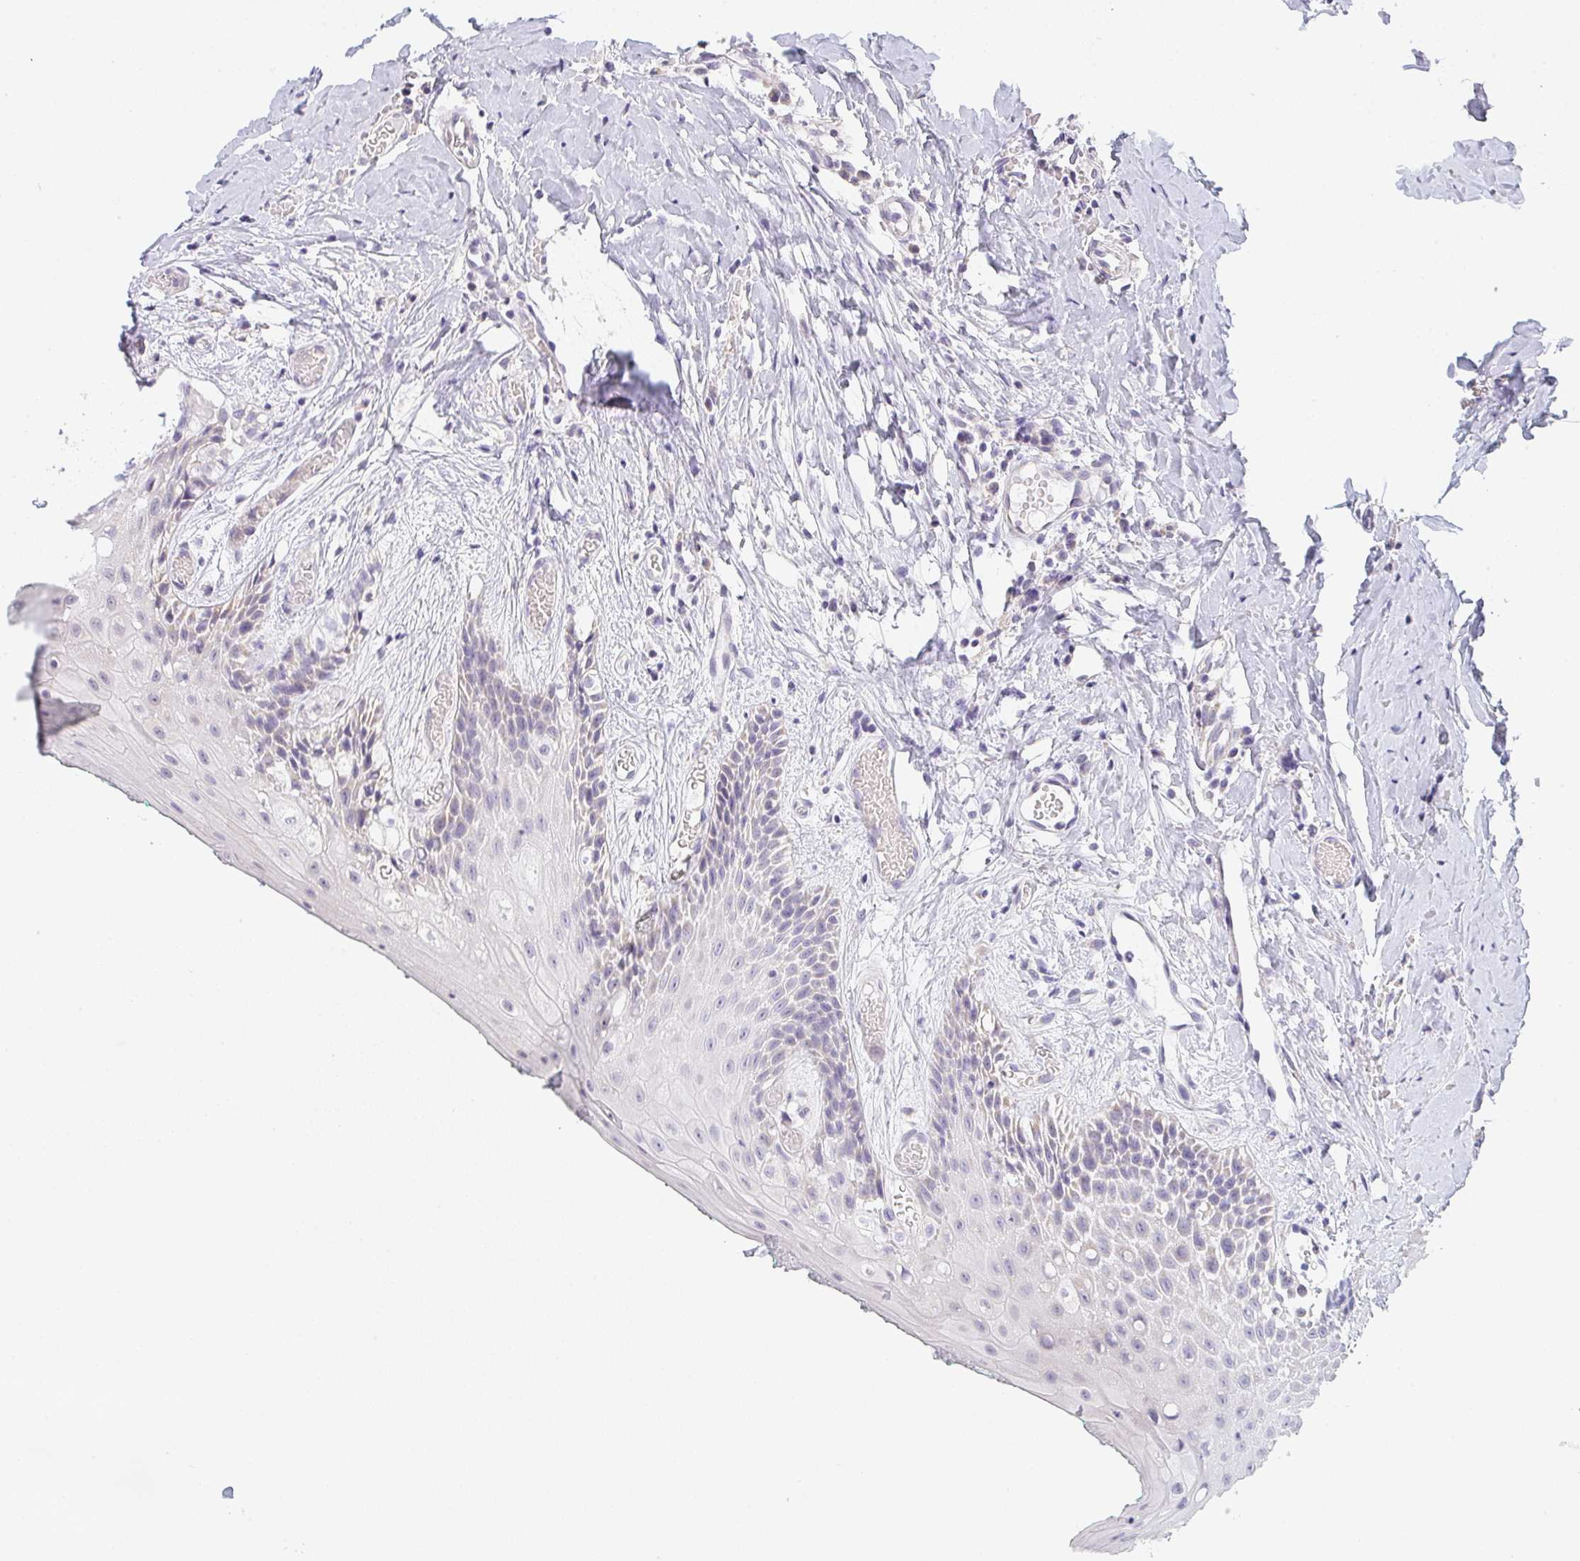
{"staining": {"intensity": "negative", "quantity": "none", "location": "none"}, "tissue": "oral mucosa", "cell_type": "Squamous epithelial cells", "image_type": "normal", "snomed": [{"axis": "morphology", "description": "Normal tissue, NOS"}, {"axis": "topography", "description": "Oral tissue"}, {"axis": "topography", "description": "Tounge, NOS"}], "caption": "DAB immunohistochemical staining of benign human oral mucosa exhibits no significant expression in squamous epithelial cells.", "gene": "CACNA1S", "patient": {"sex": "female", "age": 62}}